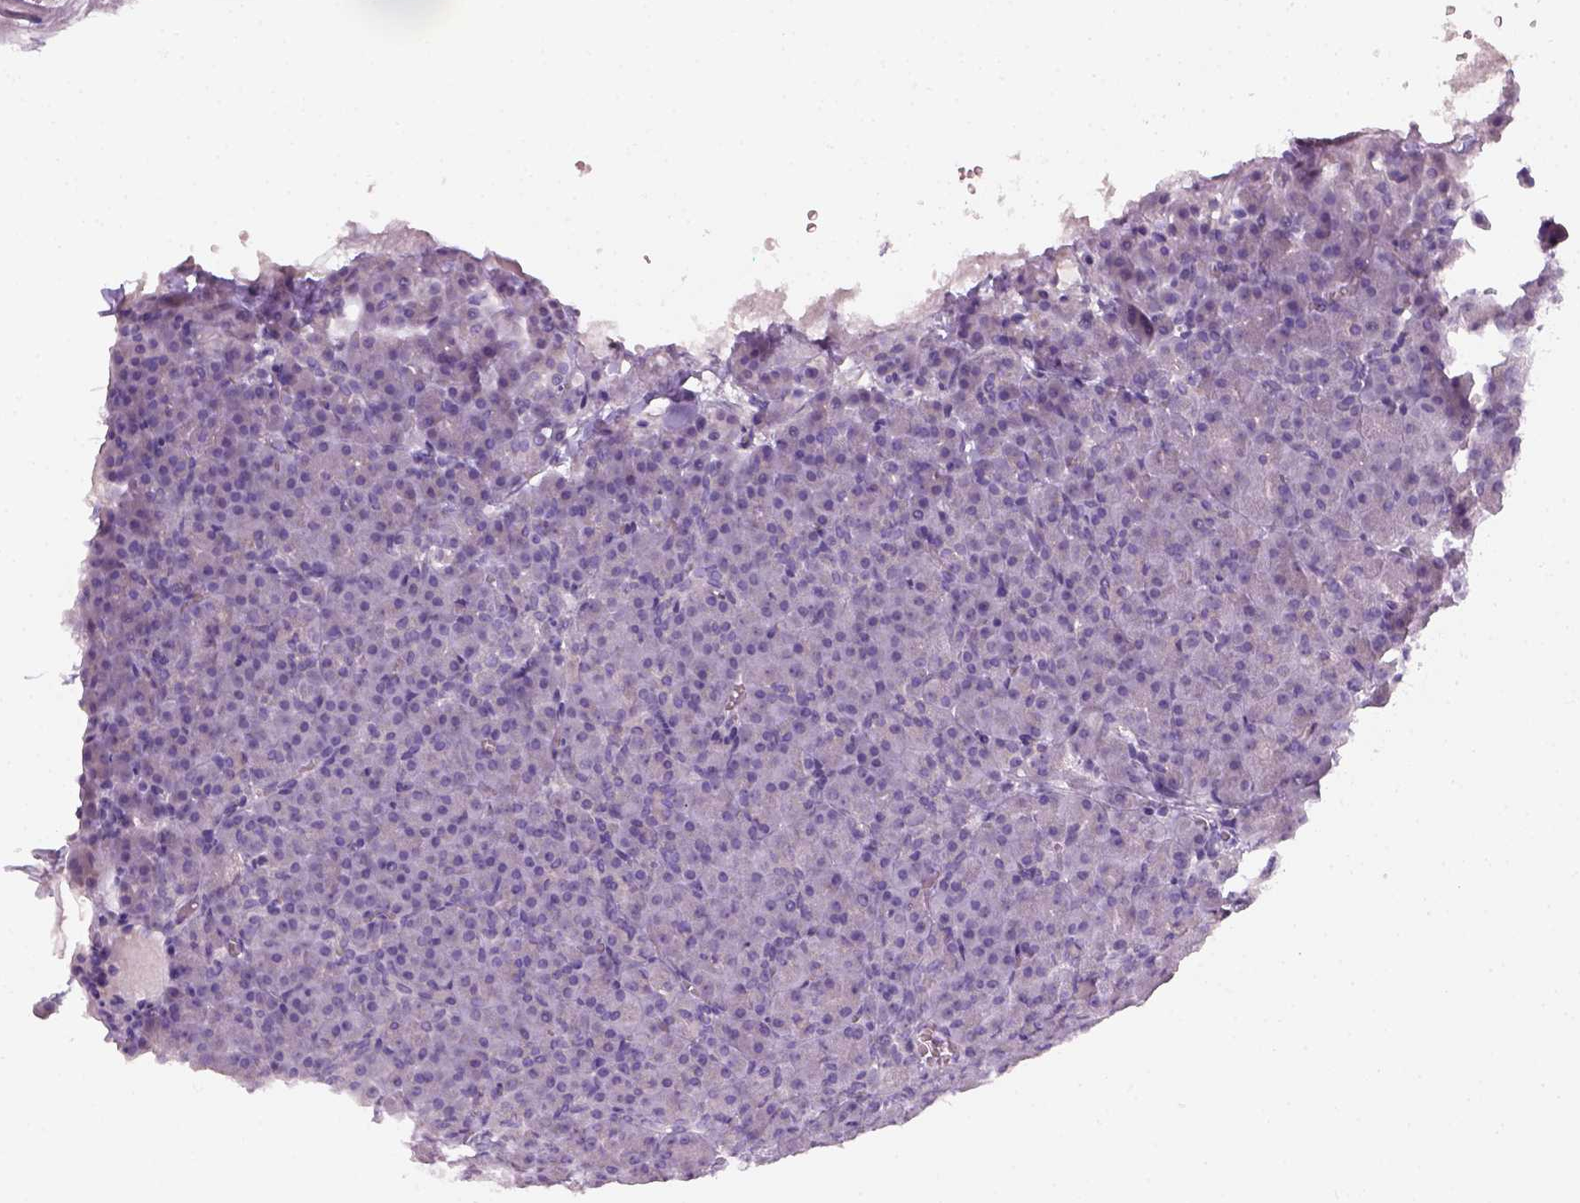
{"staining": {"intensity": "negative", "quantity": "none", "location": "none"}, "tissue": "pancreas", "cell_type": "Exocrine glandular cells", "image_type": "normal", "snomed": [{"axis": "morphology", "description": "Normal tissue, NOS"}, {"axis": "topography", "description": "Pancreas"}], "caption": "Immunohistochemistry (IHC) image of normal pancreas stained for a protein (brown), which reveals no positivity in exocrine glandular cells.", "gene": "GFI1B", "patient": {"sex": "female", "age": 74}}